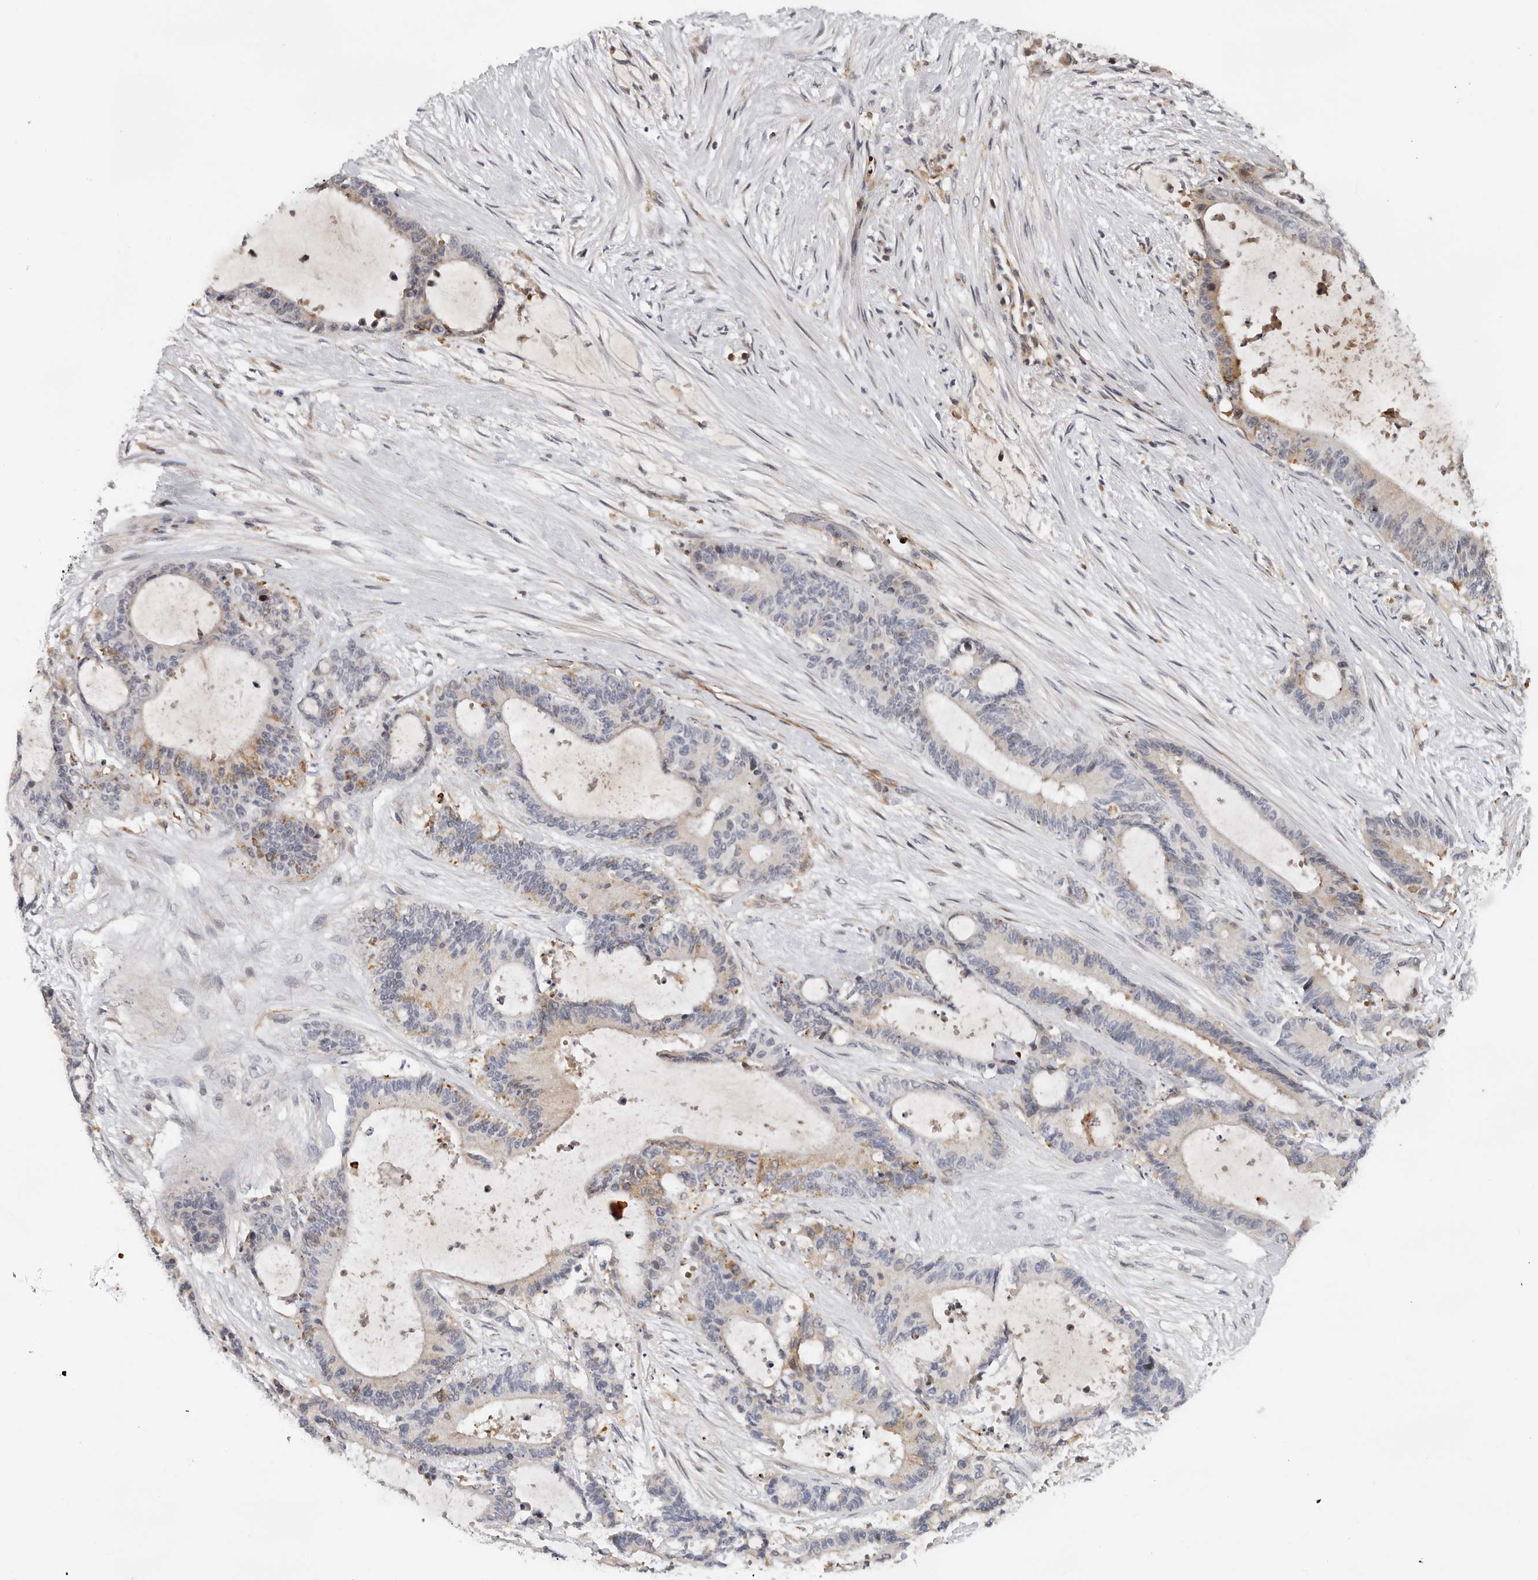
{"staining": {"intensity": "moderate", "quantity": "<25%", "location": "cytoplasmic/membranous"}, "tissue": "liver cancer", "cell_type": "Tumor cells", "image_type": "cancer", "snomed": [{"axis": "morphology", "description": "Normal tissue, NOS"}, {"axis": "morphology", "description": "Cholangiocarcinoma"}, {"axis": "topography", "description": "Liver"}, {"axis": "topography", "description": "Peripheral nerve tissue"}], "caption": "The image demonstrates immunohistochemical staining of liver cancer (cholangiocarcinoma). There is moderate cytoplasmic/membranous positivity is identified in about <25% of tumor cells.", "gene": "RNF157", "patient": {"sex": "female", "age": 73}}